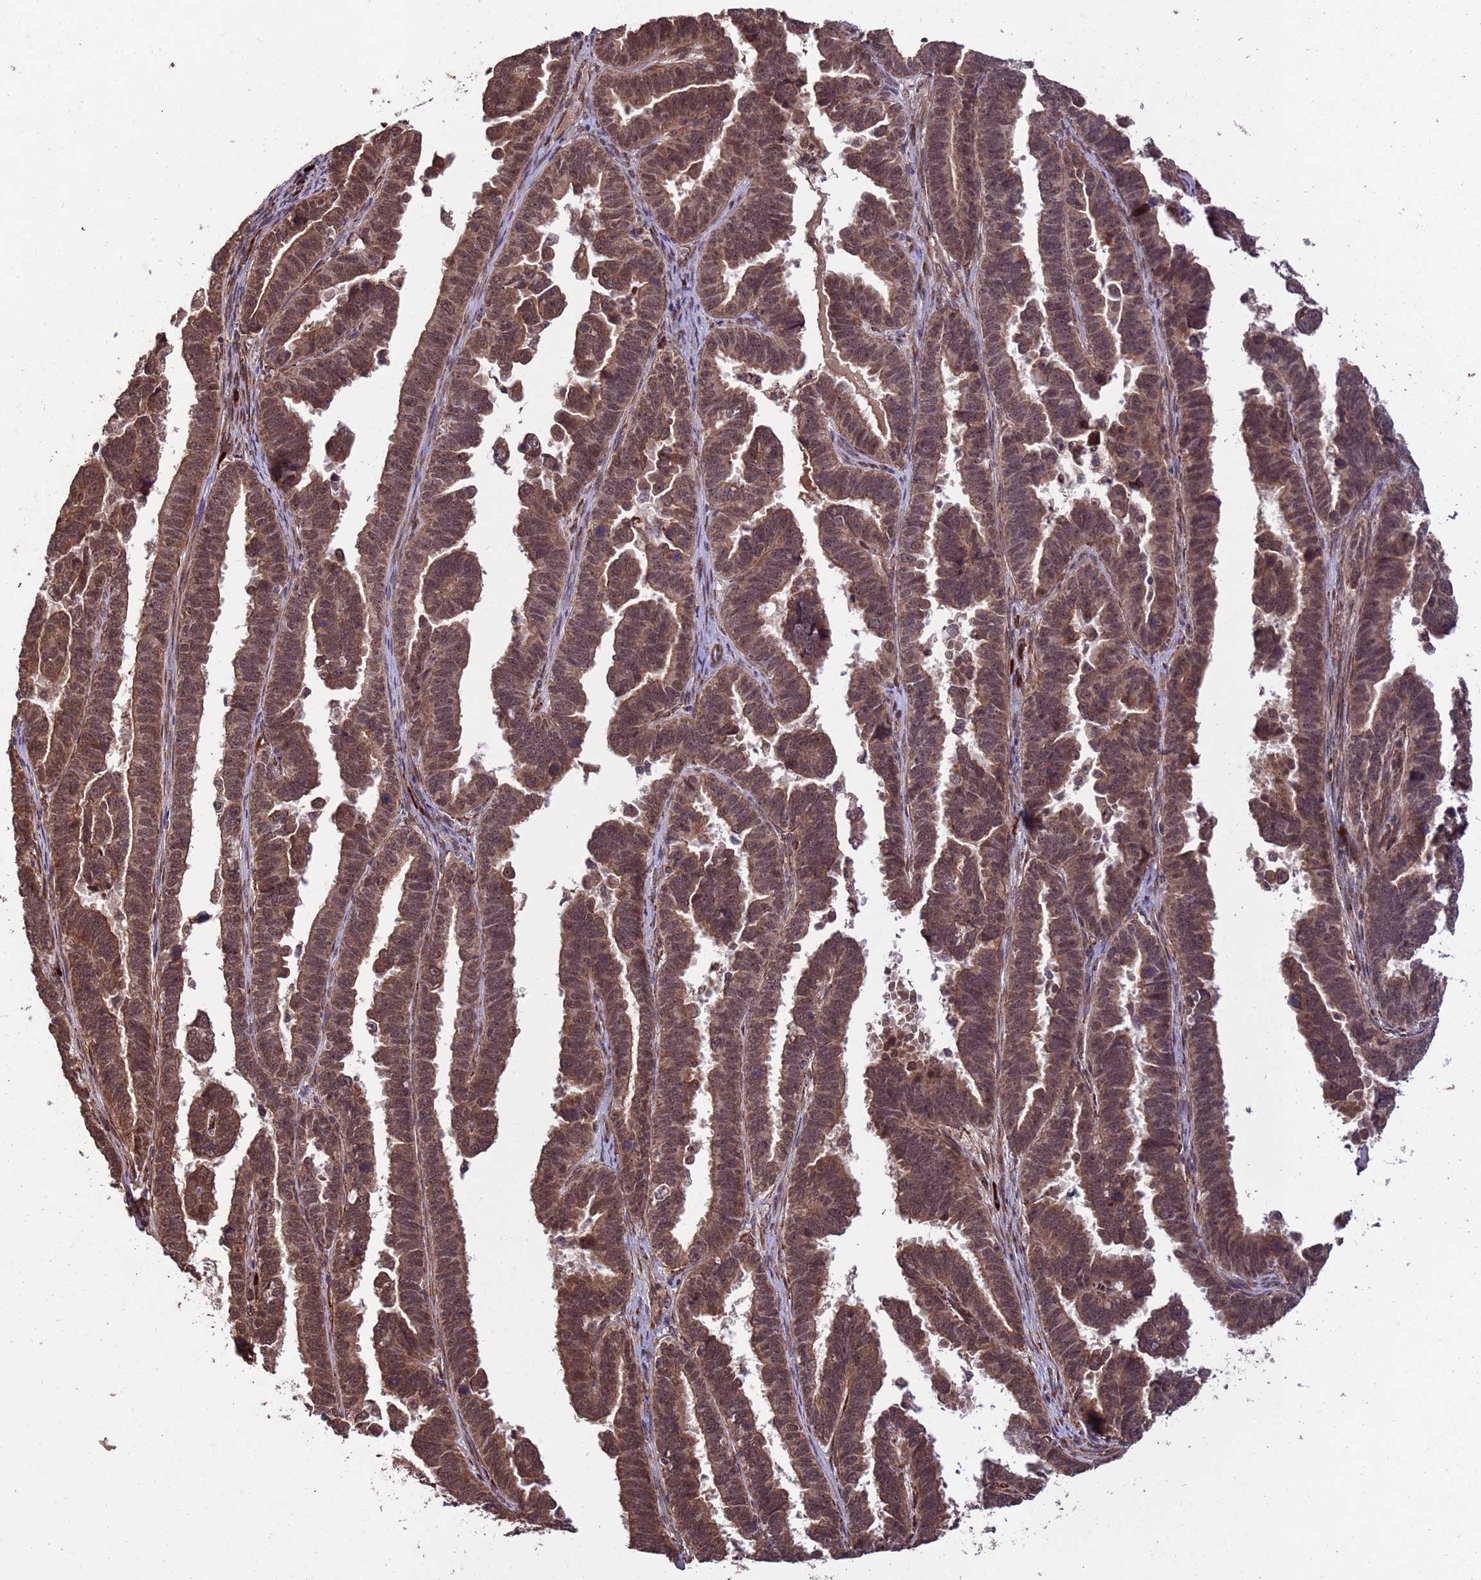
{"staining": {"intensity": "moderate", "quantity": ">75%", "location": "cytoplasmic/membranous,nuclear"}, "tissue": "endometrial cancer", "cell_type": "Tumor cells", "image_type": "cancer", "snomed": [{"axis": "morphology", "description": "Adenocarcinoma, NOS"}, {"axis": "topography", "description": "Endometrium"}], "caption": "DAB immunohistochemical staining of human adenocarcinoma (endometrial) shows moderate cytoplasmic/membranous and nuclear protein positivity in about >75% of tumor cells.", "gene": "ZNF619", "patient": {"sex": "female", "age": 75}}